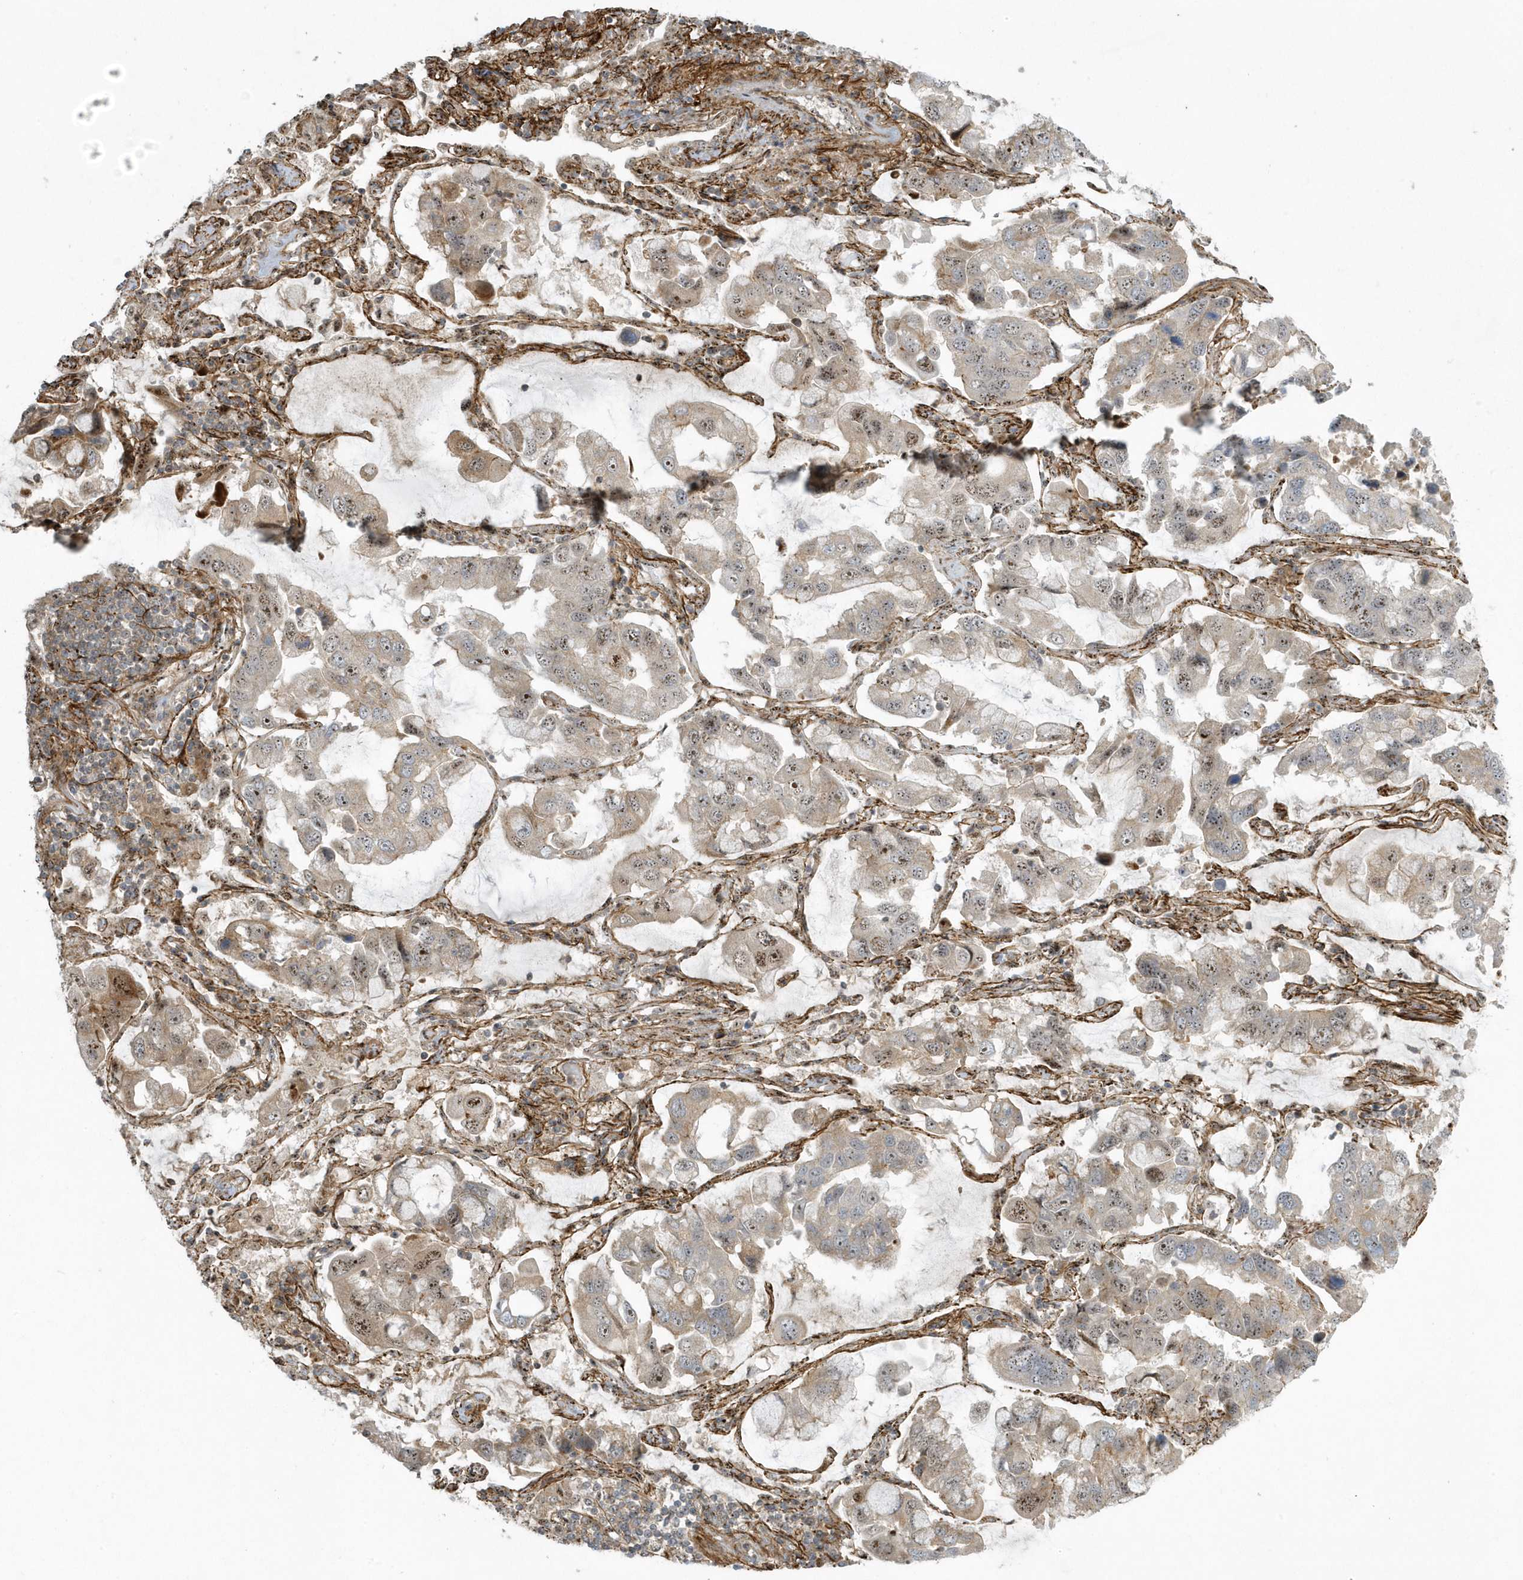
{"staining": {"intensity": "weak", "quantity": "25%-75%", "location": "nuclear"}, "tissue": "lung cancer", "cell_type": "Tumor cells", "image_type": "cancer", "snomed": [{"axis": "morphology", "description": "Adenocarcinoma, NOS"}, {"axis": "topography", "description": "Lung"}], "caption": "A photomicrograph showing weak nuclear expression in about 25%-75% of tumor cells in lung cancer (adenocarcinoma), as visualized by brown immunohistochemical staining.", "gene": "MASP2", "patient": {"sex": "male", "age": 64}}